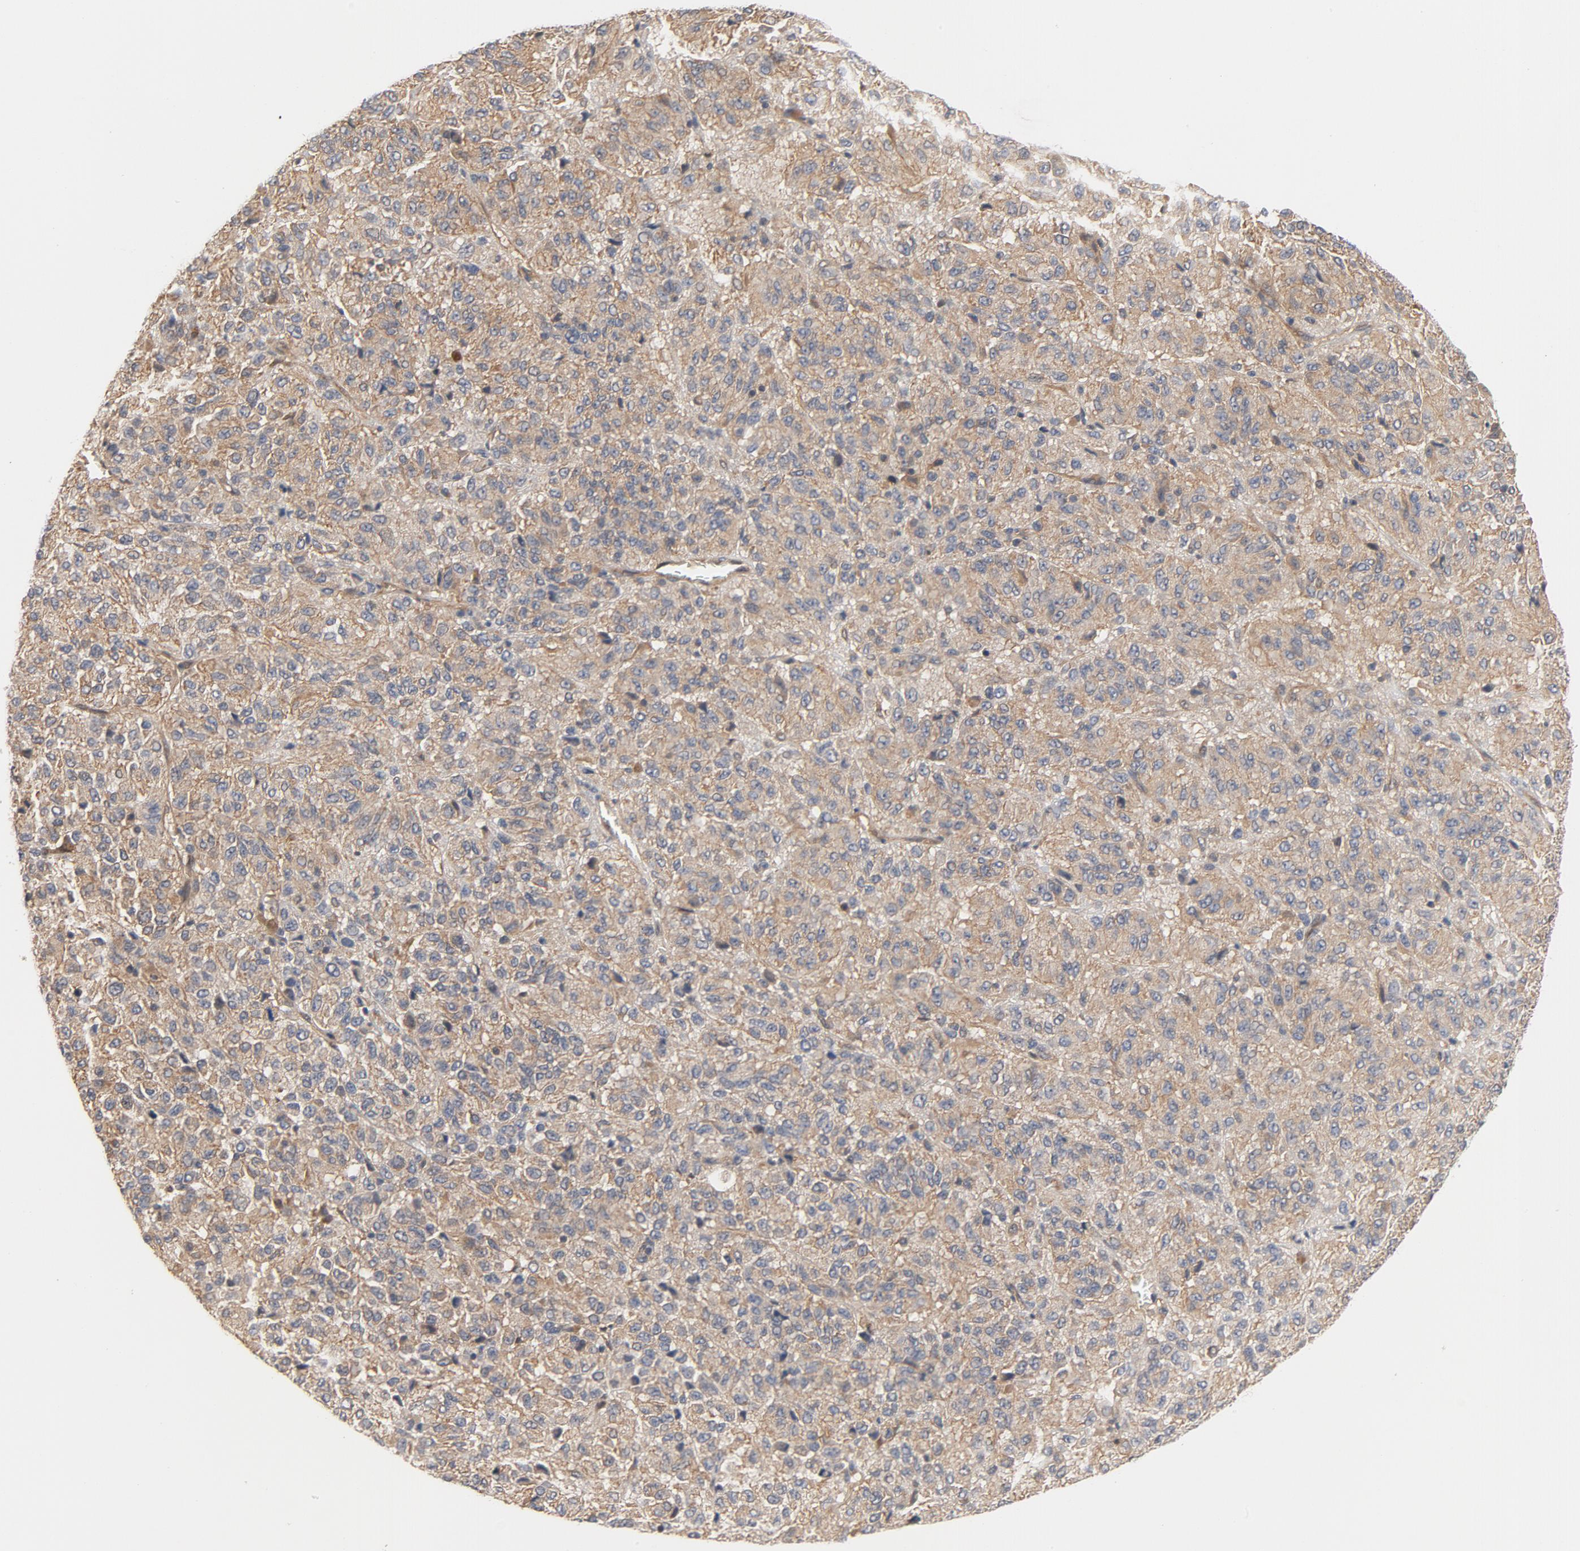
{"staining": {"intensity": "weak", "quantity": "25%-75%", "location": "cytoplasmic/membranous"}, "tissue": "melanoma", "cell_type": "Tumor cells", "image_type": "cancer", "snomed": [{"axis": "morphology", "description": "Malignant melanoma, Metastatic site"}, {"axis": "topography", "description": "Lung"}], "caption": "Immunohistochemical staining of malignant melanoma (metastatic site) demonstrates low levels of weak cytoplasmic/membranous protein staining in approximately 25%-75% of tumor cells.", "gene": "PITPNM2", "patient": {"sex": "male", "age": 64}}